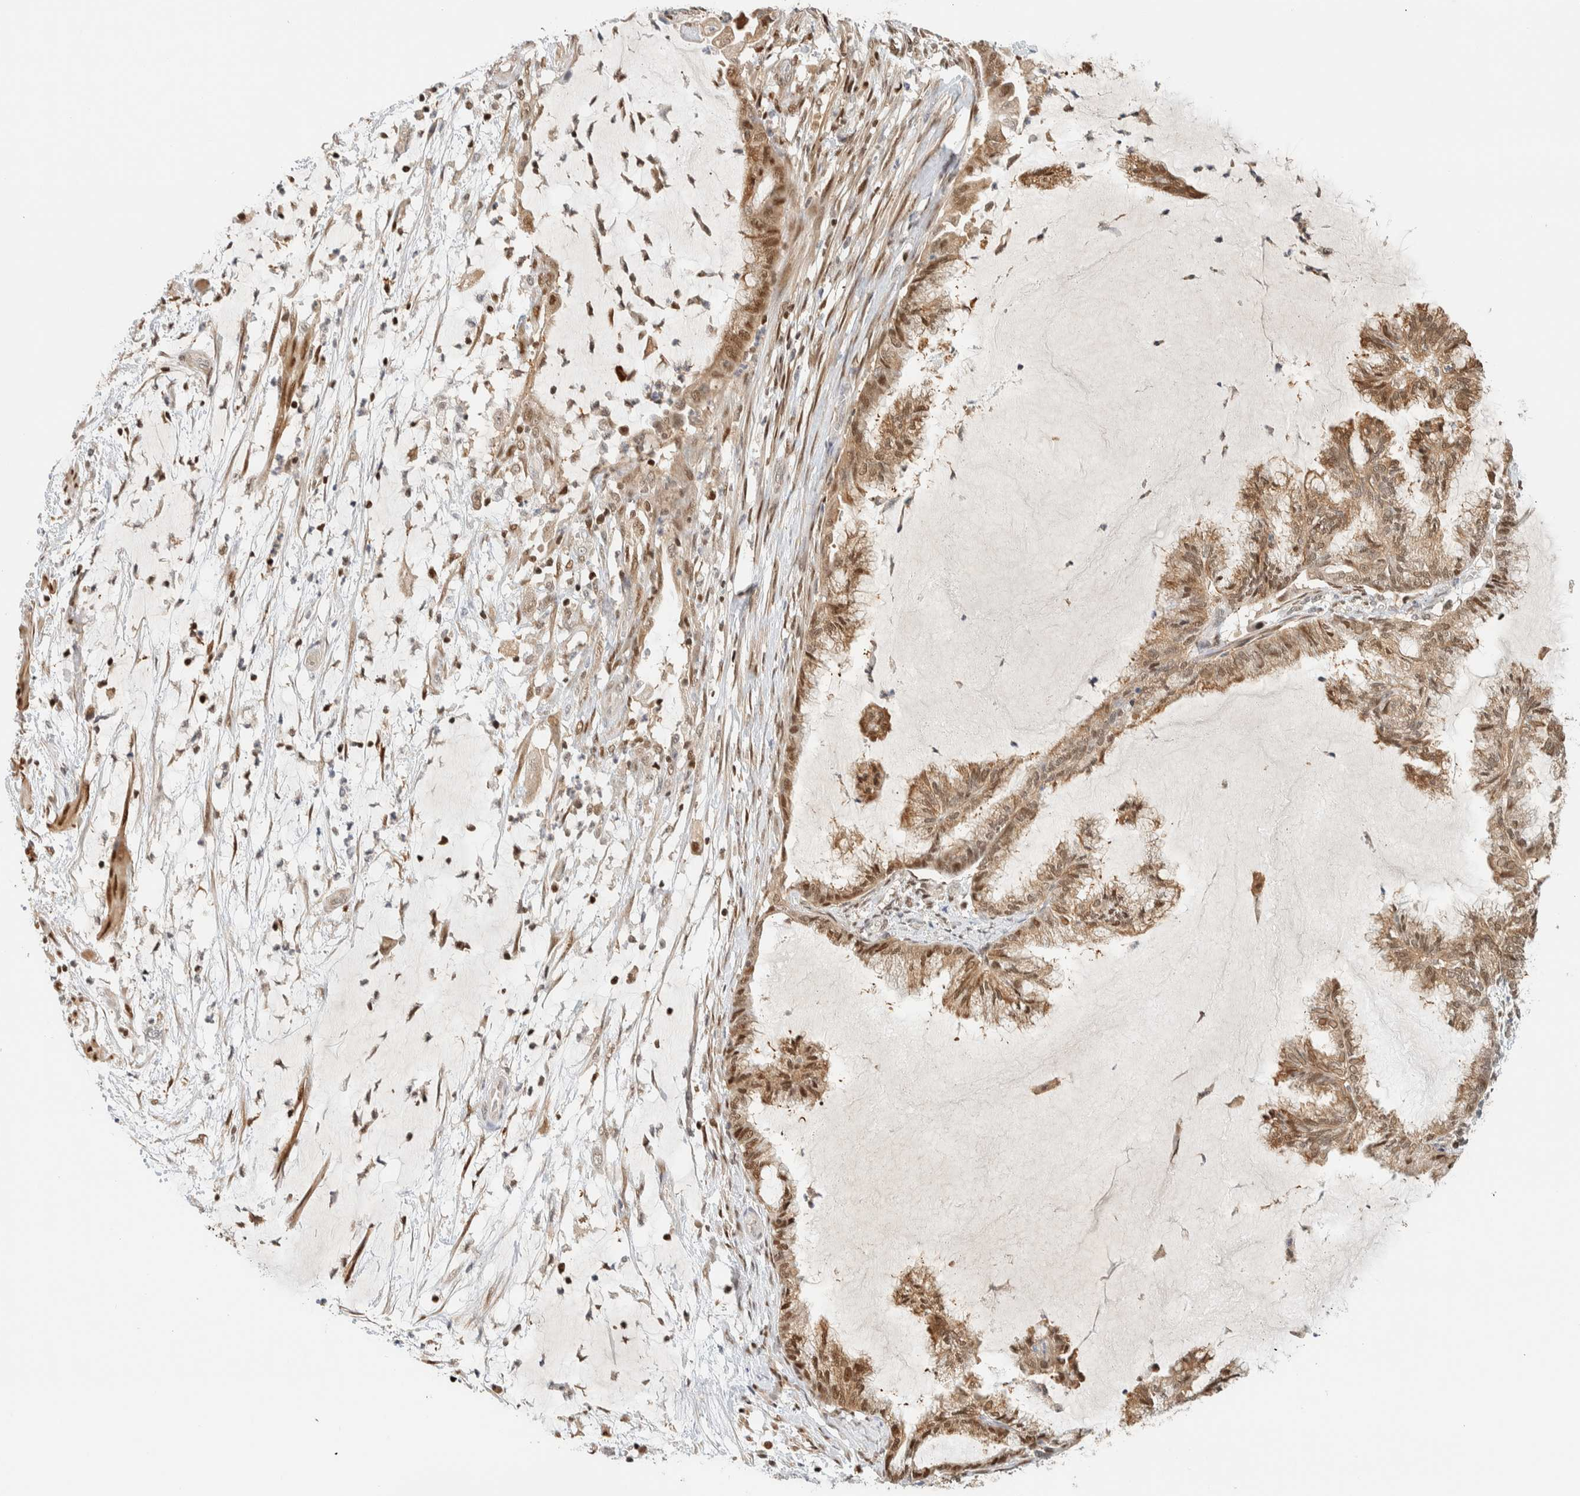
{"staining": {"intensity": "moderate", "quantity": ">75%", "location": "cytoplasmic/membranous,nuclear"}, "tissue": "endometrial cancer", "cell_type": "Tumor cells", "image_type": "cancer", "snomed": [{"axis": "morphology", "description": "Adenocarcinoma, NOS"}, {"axis": "topography", "description": "Endometrium"}], "caption": "Protein expression analysis of adenocarcinoma (endometrial) demonstrates moderate cytoplasmic/membranous and nuclear expression in about >75% of tumor cells. (DAB IHC with brightfield microscopy, high magnification).", "gene": "ZBTB37", "patient": {"sex": "female", "age": 86}}